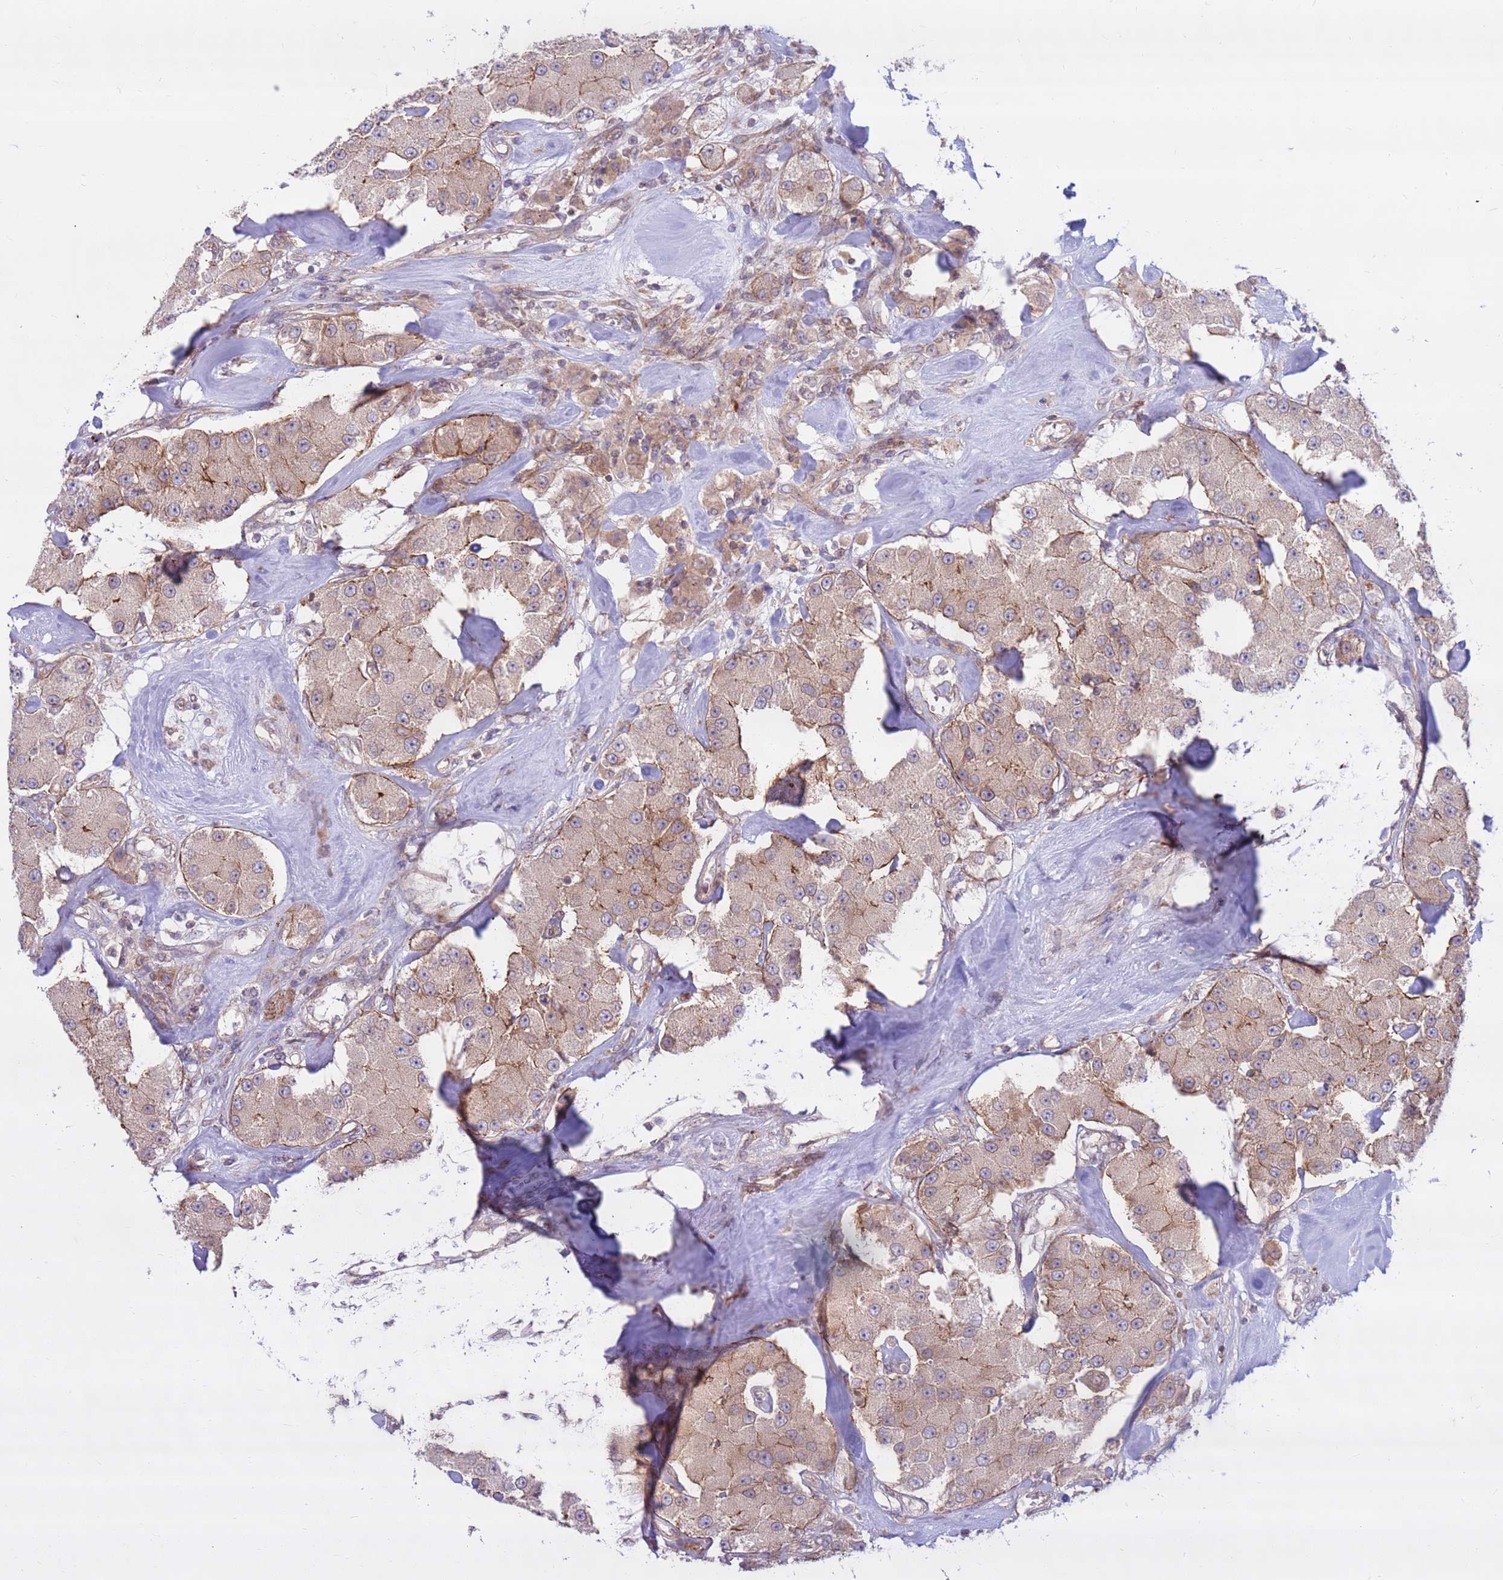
{"staining": {"intensity": "weak", "quantity": "25%-75%", "location": "cytoplasmic/membranous"}, "tissue": "carcinoid", "cell_type": "Tumor cells", "image_type": "cancer", "snomed": [{"axis": "morphology", "description": "Carcinoid, malignant, NOS"}, {"axis": "topography", "description": "Pancreas"}], "caption": "High-magnification brightfield microscopy of malignant carcinoid stained with DAB (brown) and counterstained with hematoxylin (blue). tumor cells exhibit weak cytoplasmic/membranous staining is present in approximately25%-75% of cells.", "gene": "DDX19B", "patient": {"sex": "male", "age": 41}}